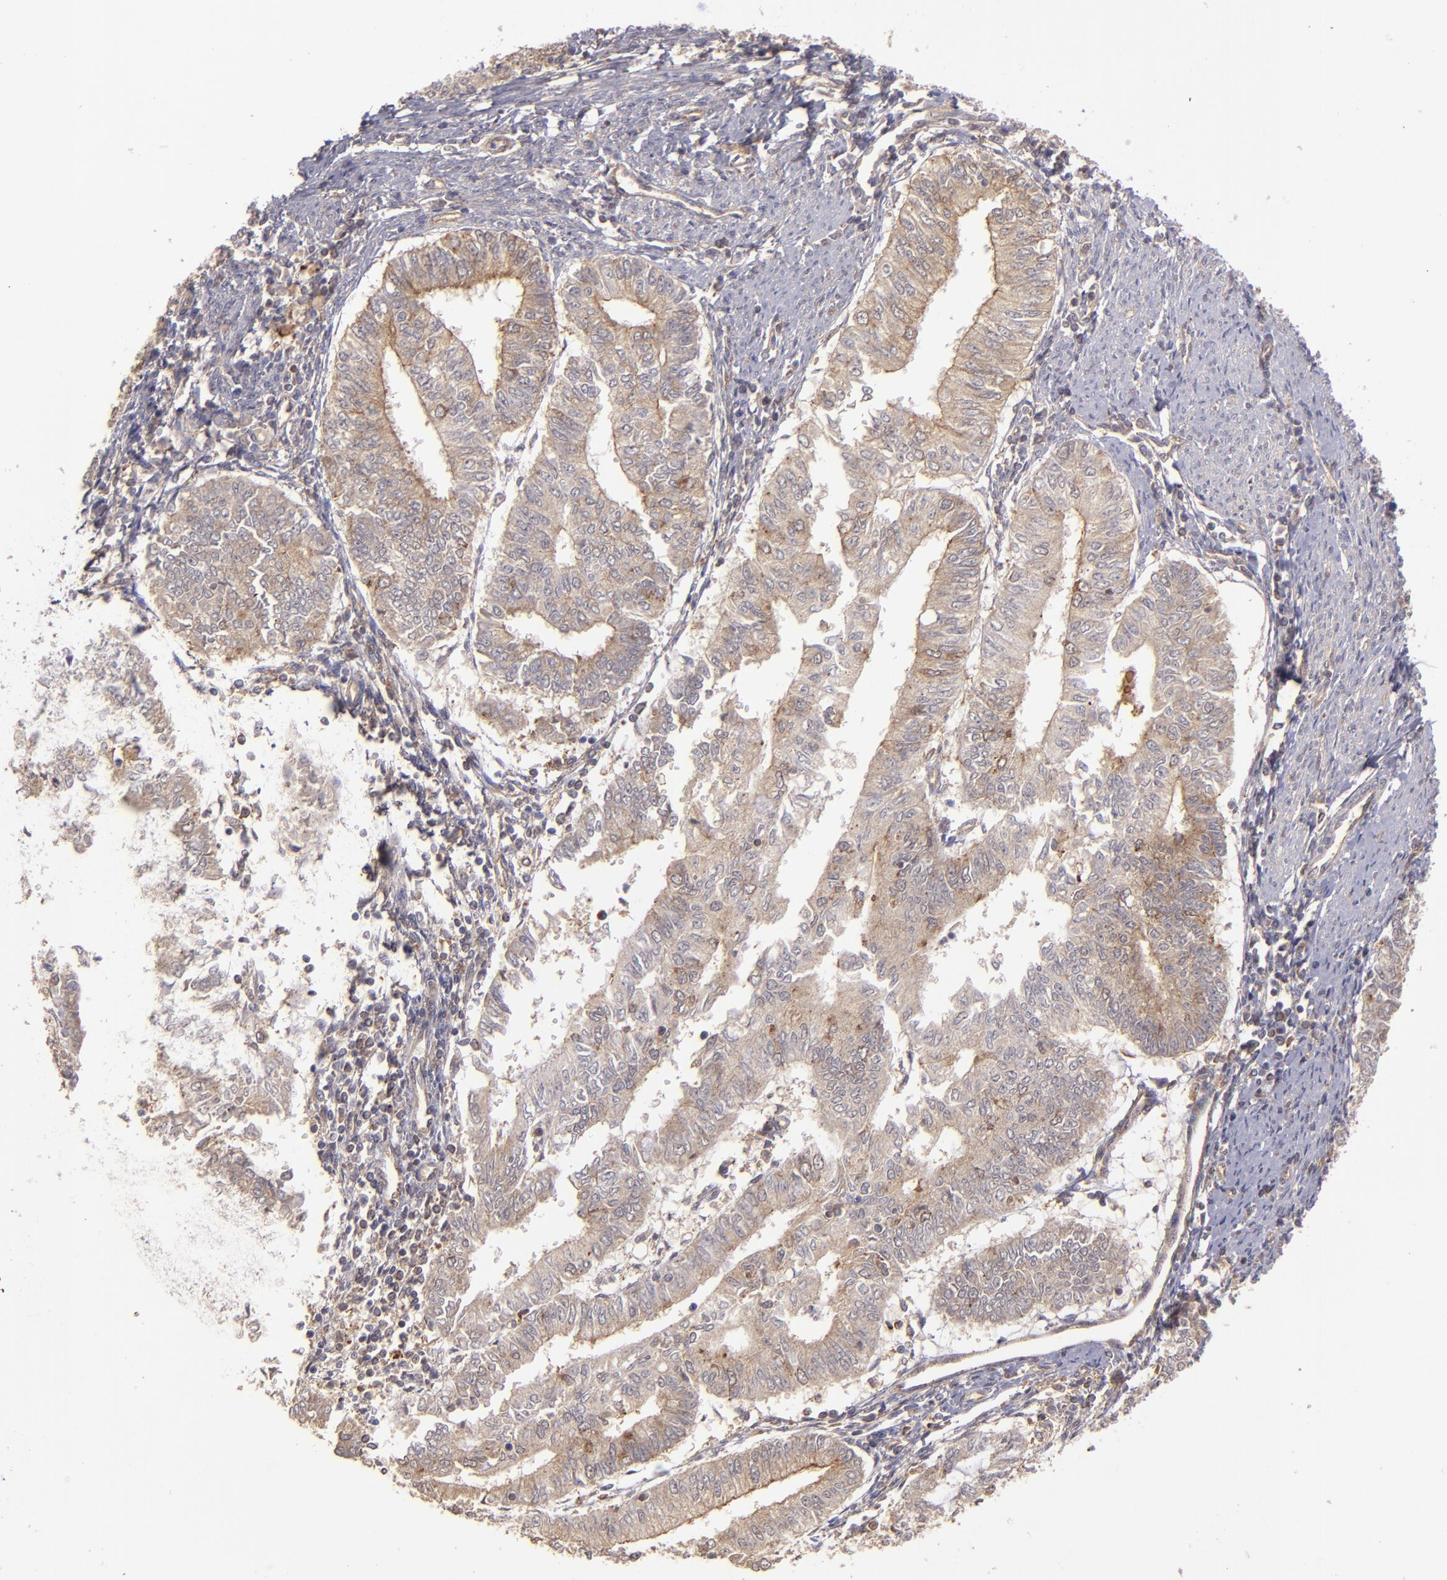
{"staining": {"intensity": "moderate", "quantity": ">75%", "location": "cytoplasmic/membranous"}, "tissue": "endometrial cancer", "cell_type": "Tumor cells", "image_type": "cancer", "snomed": [{"axis": "morphology", "description": "Adenocarcinoma, NOS"}, {"axis": "topography", "description": "Endometrium"}], "caption": "Protein analysis of endometrial cancer tissue shows moderate cytoplasmic/membranous positivity in approximately >75% of tumor cells.", "gene": "ZFYVE1", "patient": {"sex": "female", "age": 66}}